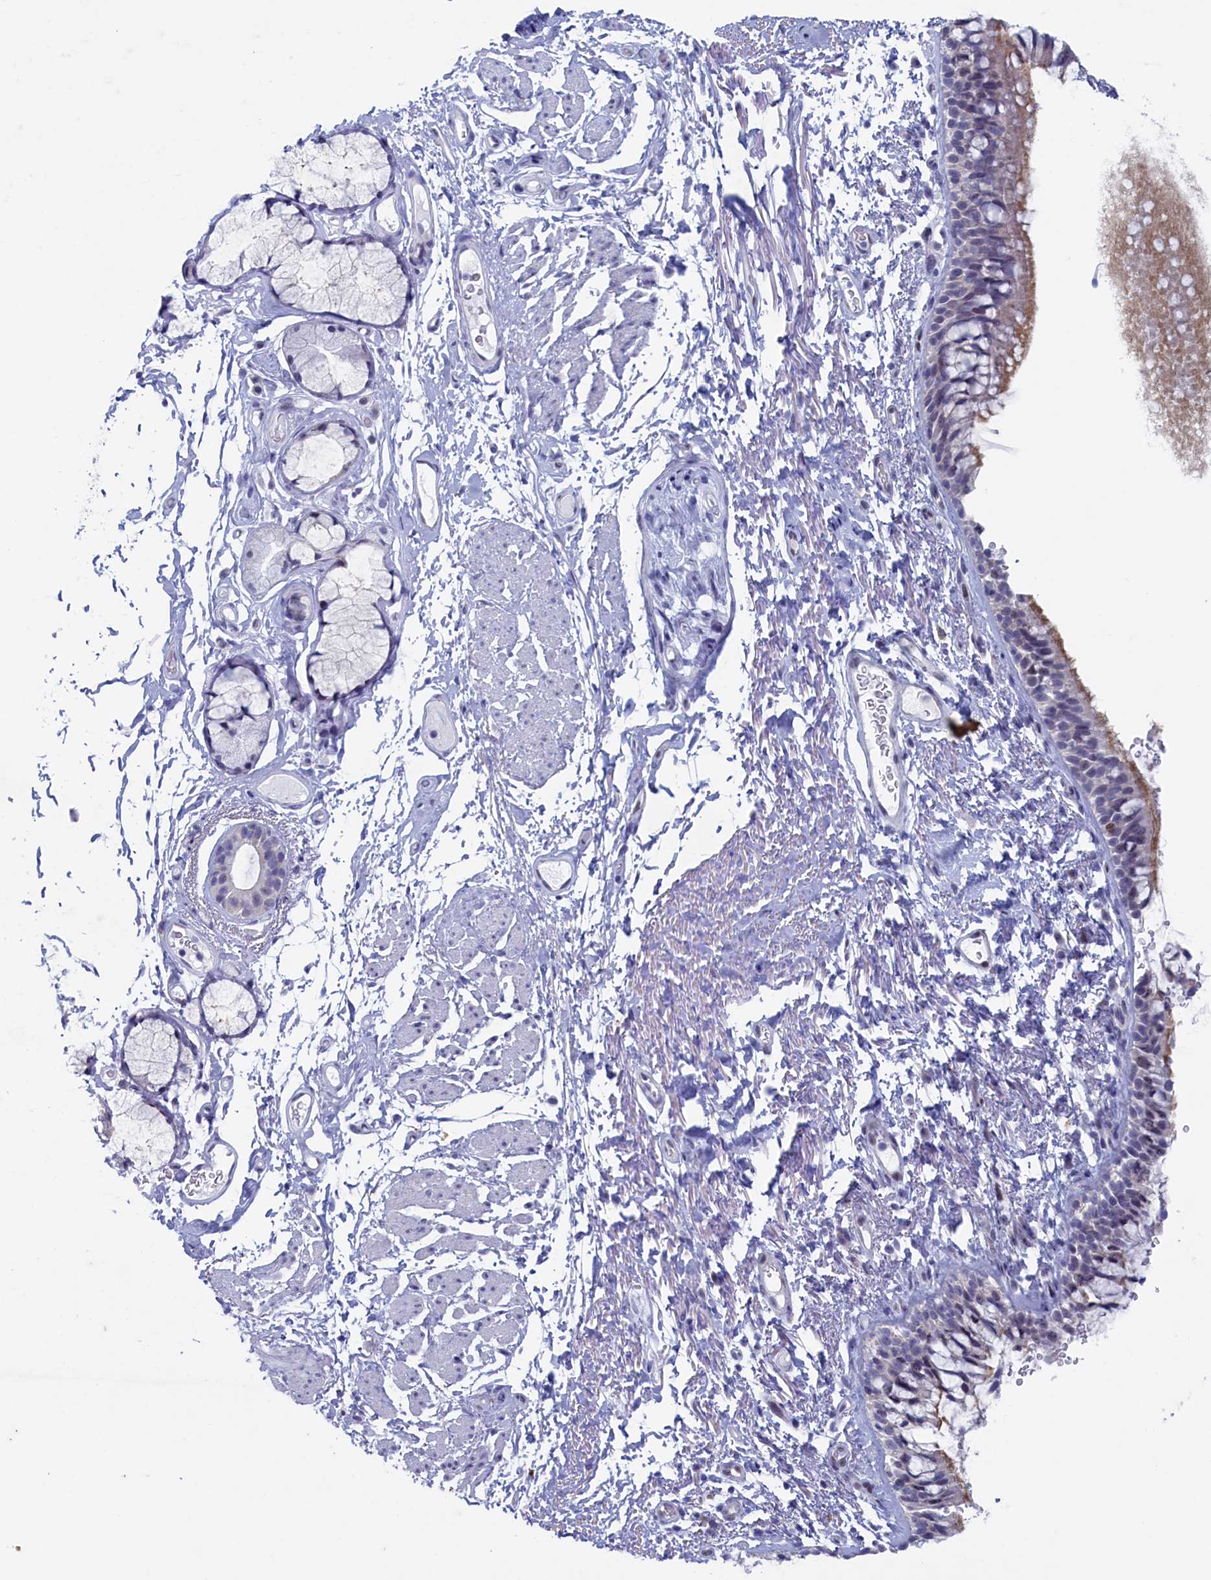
{"staining": {"intensity": "moderate", "quantity": "<25%", "location": "cytoplasmic/membranous"}, "tissue": "bronchus", "cell_type": "Respiratory epithelial cells", "image_type": "normal", "snomed": [{"axis": "morphology", "description": "Normal tissue, NOS"}, {"axis": "topography", "description": "Cartilage tissue"}, {"axis": "topography", "description": "Bronchus"}], "caption": "Immunohistochemical staining of benign bronchus displays moderate cytoplasmic/membranous protein positivity in approximately <25% of respiratory epithelial cells. (Brightfield microscopy of DAB IHC at high magnification).", "gene": "WDR76", "patient": {"sex": "female", "age": 73}}